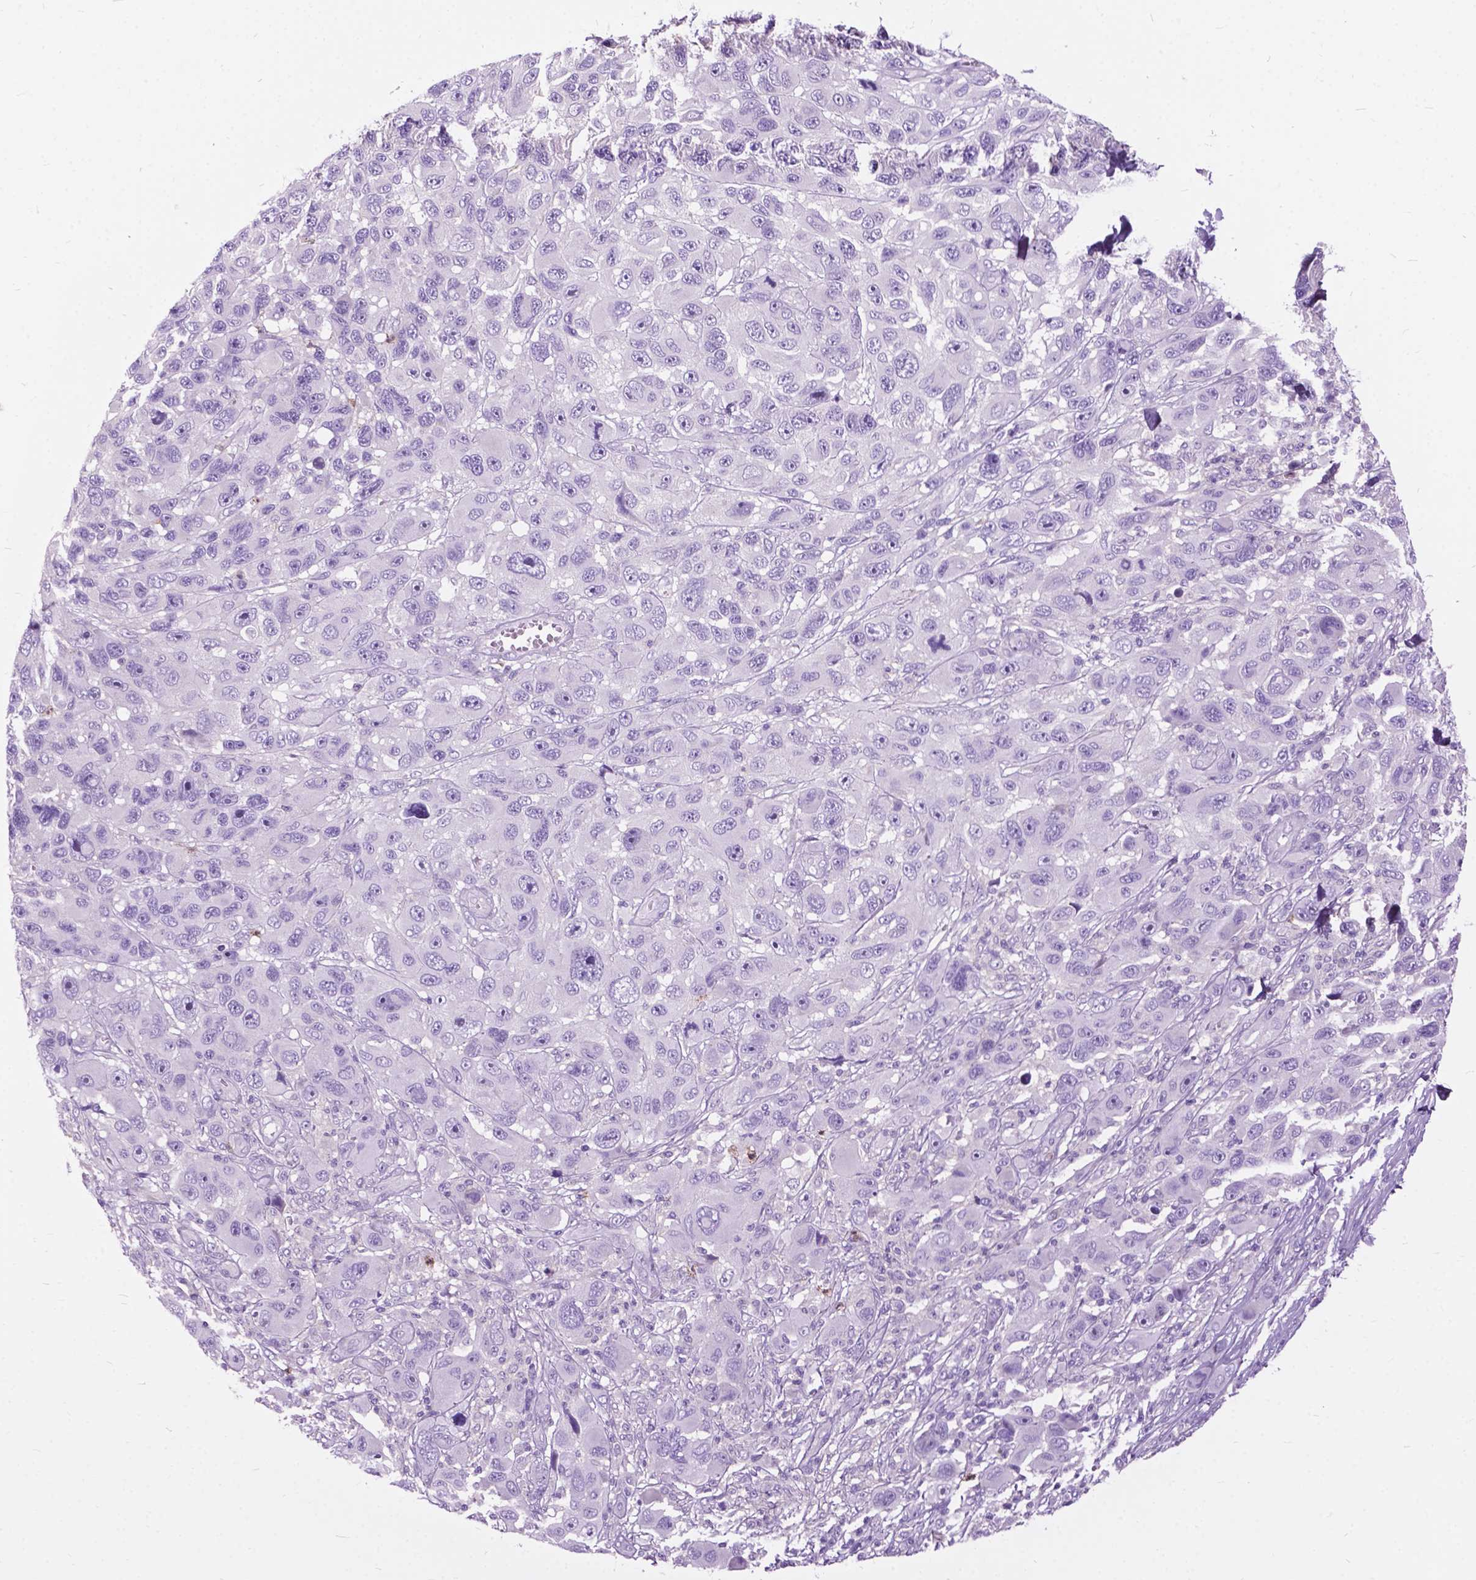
{"staining": {"intensity": "negative", "quantity": "none", "location": "none"}, "tissue": "melanoma", "cell_type": "Tumor cells", "image_type": "cancer", "snomed": [{"axis": "morphology", "description": "Malignant melanoma, NOS"}, {"axis": "topography", "description": "Skin"}], "caption": "Melanoma was stained to show a protein in brown. There is no significant positivity in tumor cells. The staining is performed using DAB brown chromogen with nuclei counter-stained in using hematoxylin.", "gene": "PRR35", "patient": {"sex": "male", "age": 53}}